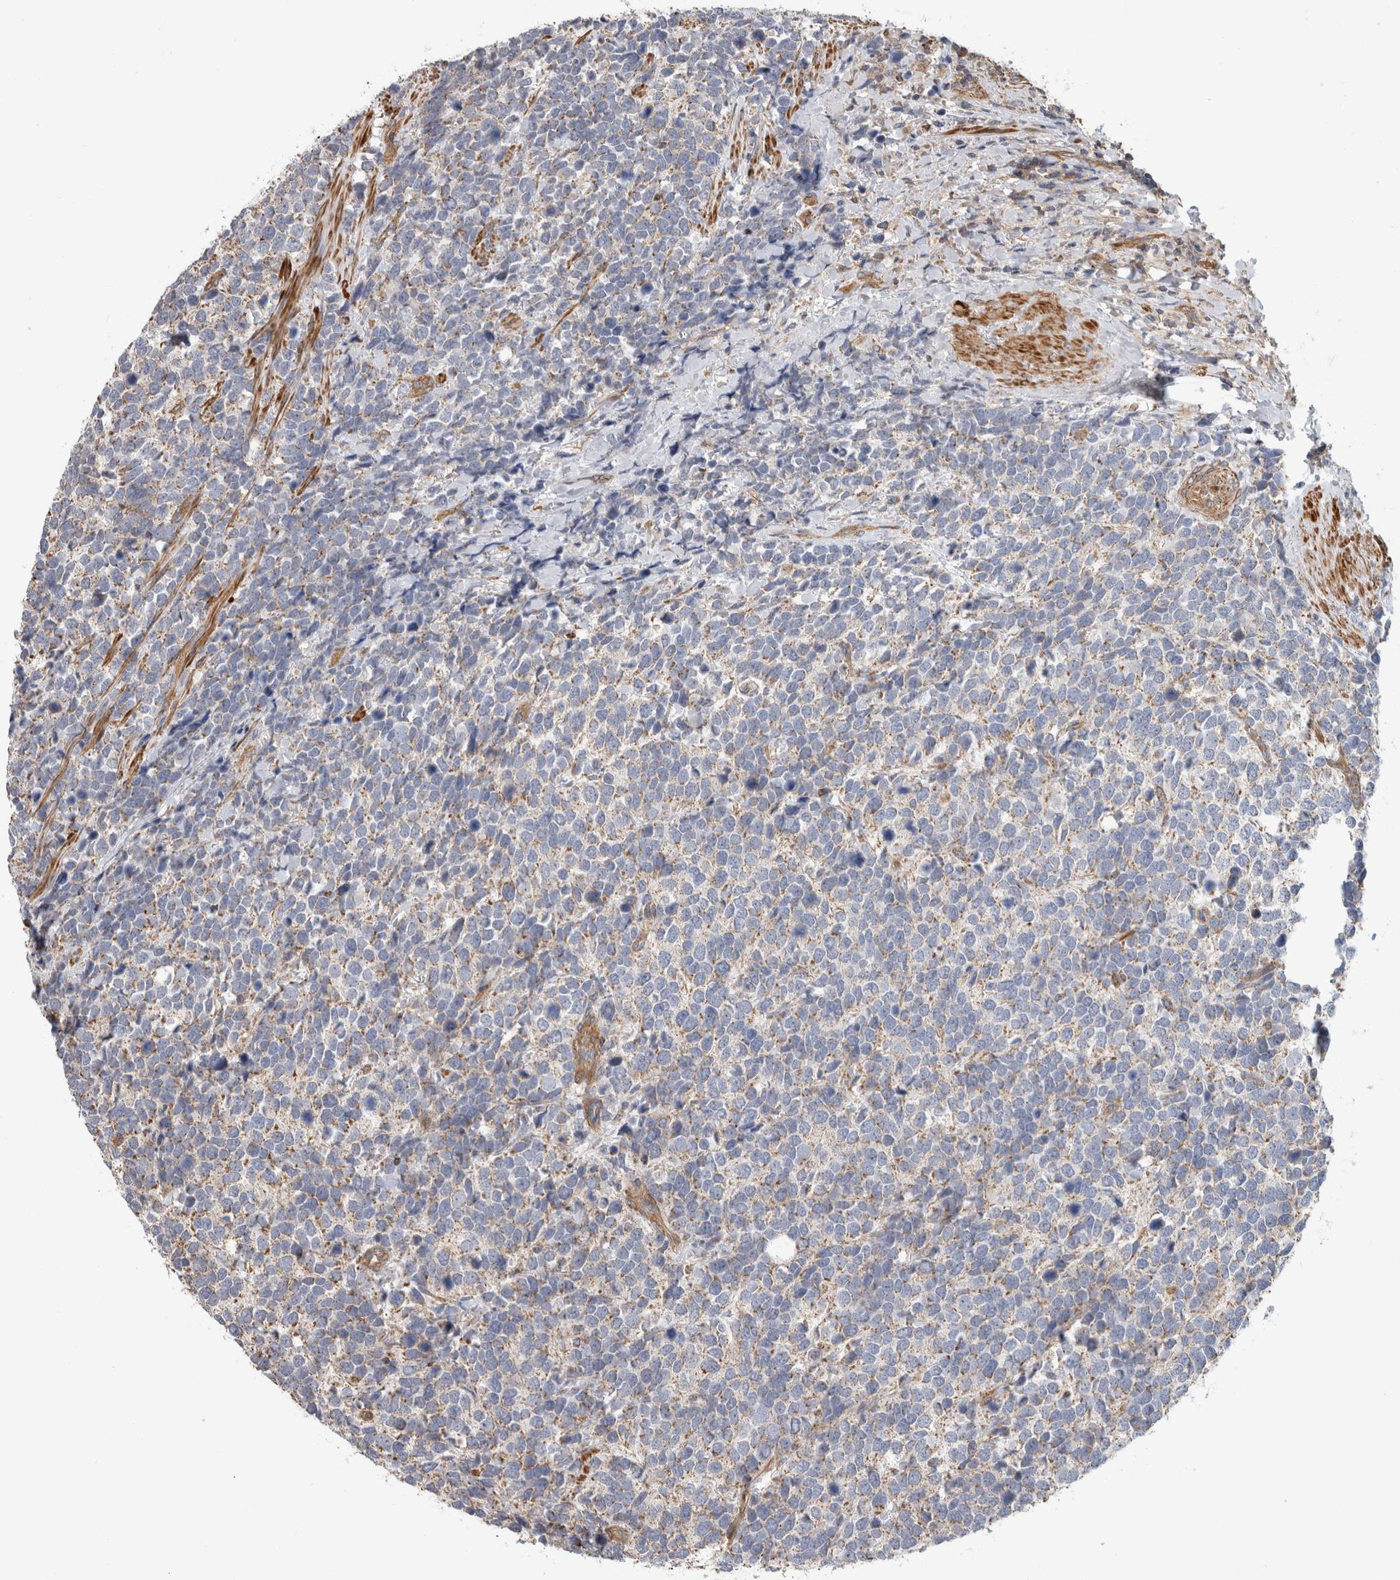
{"staining": {"intensity": "weak", "quantity": ">75%", "location": "cytoplasmic/membranous"}, "tissue": "urothelial cancer", "cell_type": "Tumor cells", "image_type": "cancer", "snomed": [{"axis": "morphology", "description": "Urothelial carcinoma, High grade"}, {"axis": "topography", "description": "Urinary bladder"}], "caption": "Urothelial cancer was stained to show a protein in brown. There is low levels of weak cytoplasmic/membranous expression in approximately >75% of tumor cells.", "gene": "SFXN2", "patient": {"sex": "female", "age": 82}}